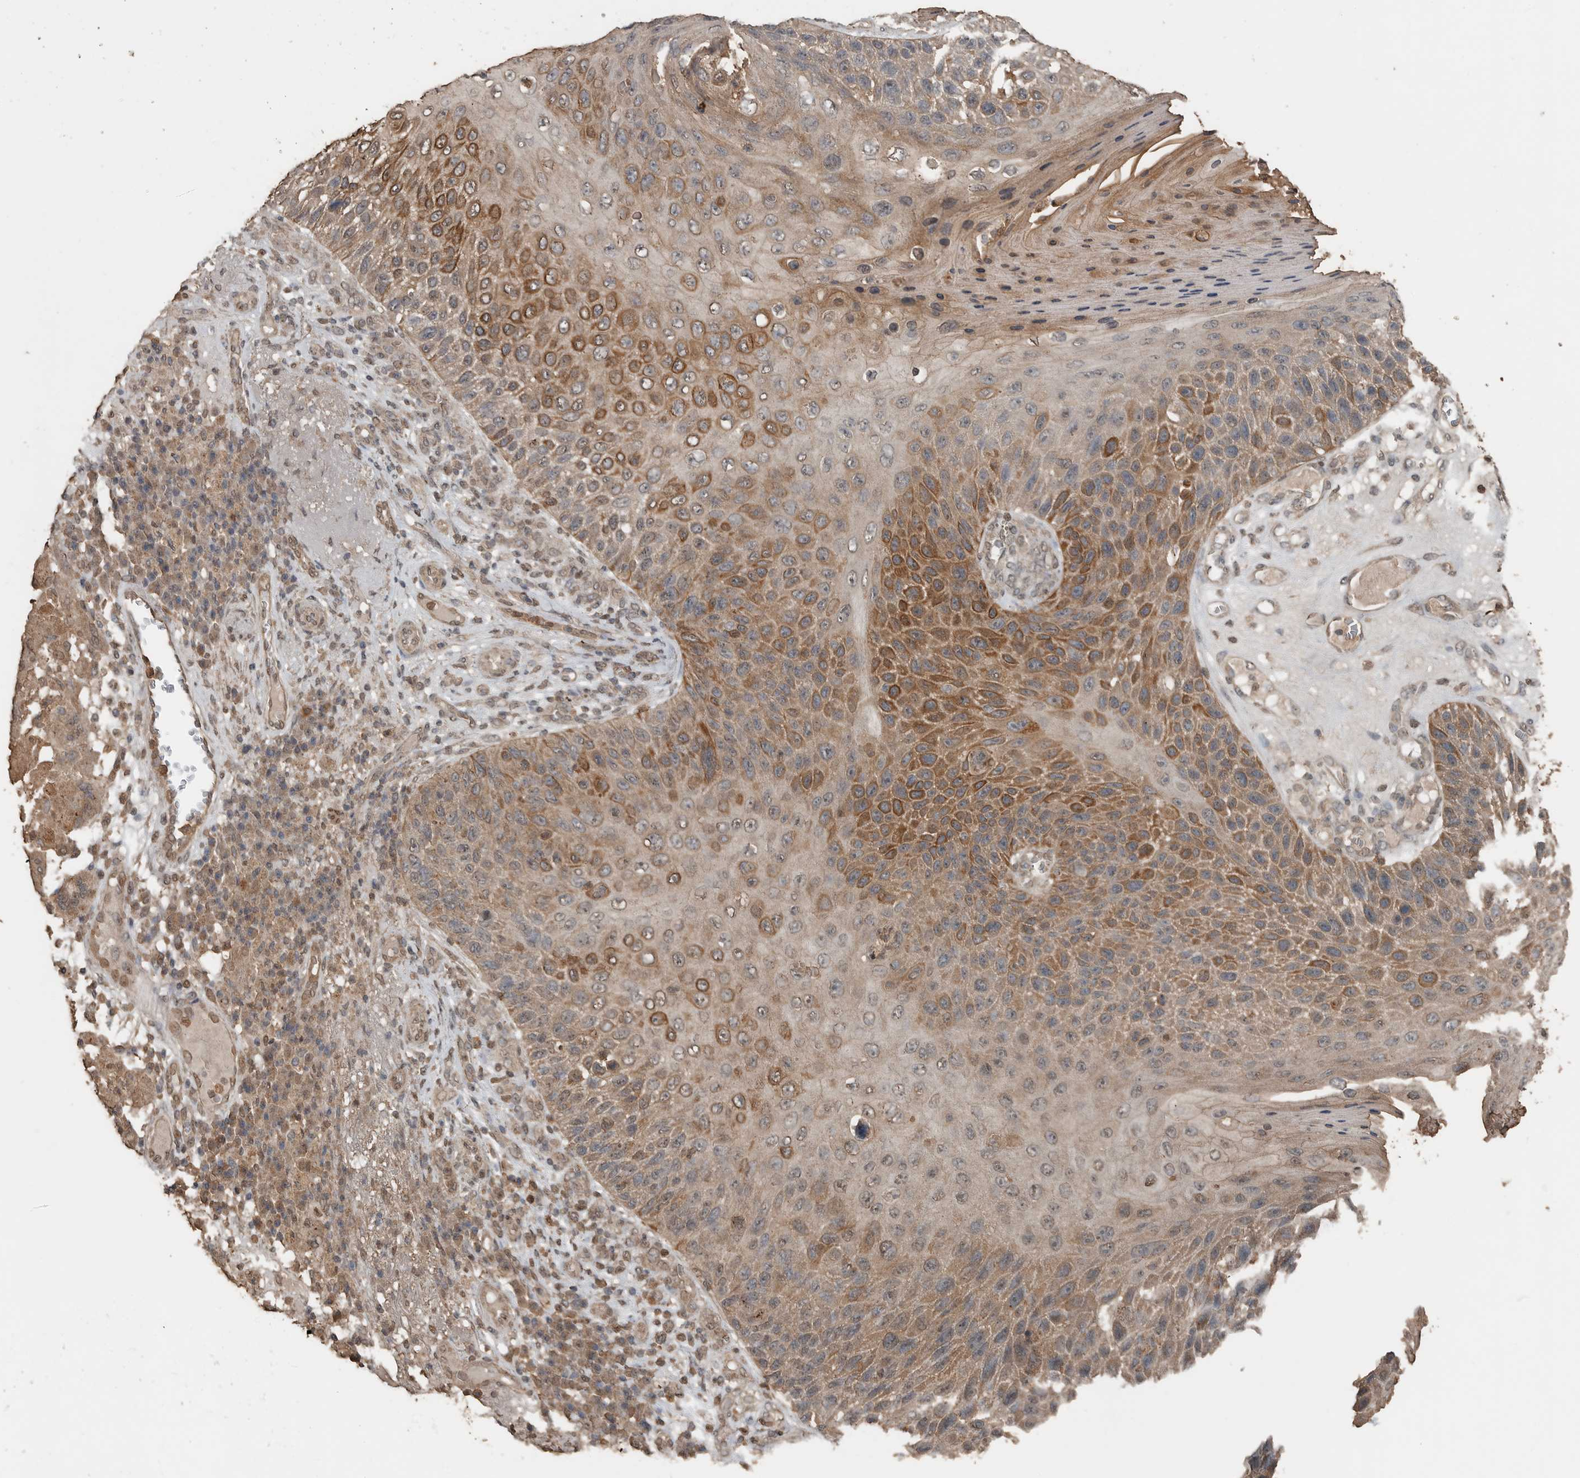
{"staining": {"intensity": "moderate", "quantity": ">75%", "location": "cytoplasmic/membranous"}, "tissue": "skin cancer", "cell_type": "Tumor cells", "image_type": "cancer", "snomed": [{"axis": "morphology", "description": "Squamous cell carcinoma, NOS"}, {"axis": "topography", "description": "Skin"}], "caption": "Immunohistochemistry photomicrograph of squamous cell carcinoma (skin) stained for a protein (brown), which exhibits medium levels of moderate cytoplasmic/membranous staining in approximately >75% of tumor cells.", "gene": "BLZF1", "patient": {"sex": "female", "age": 88}}